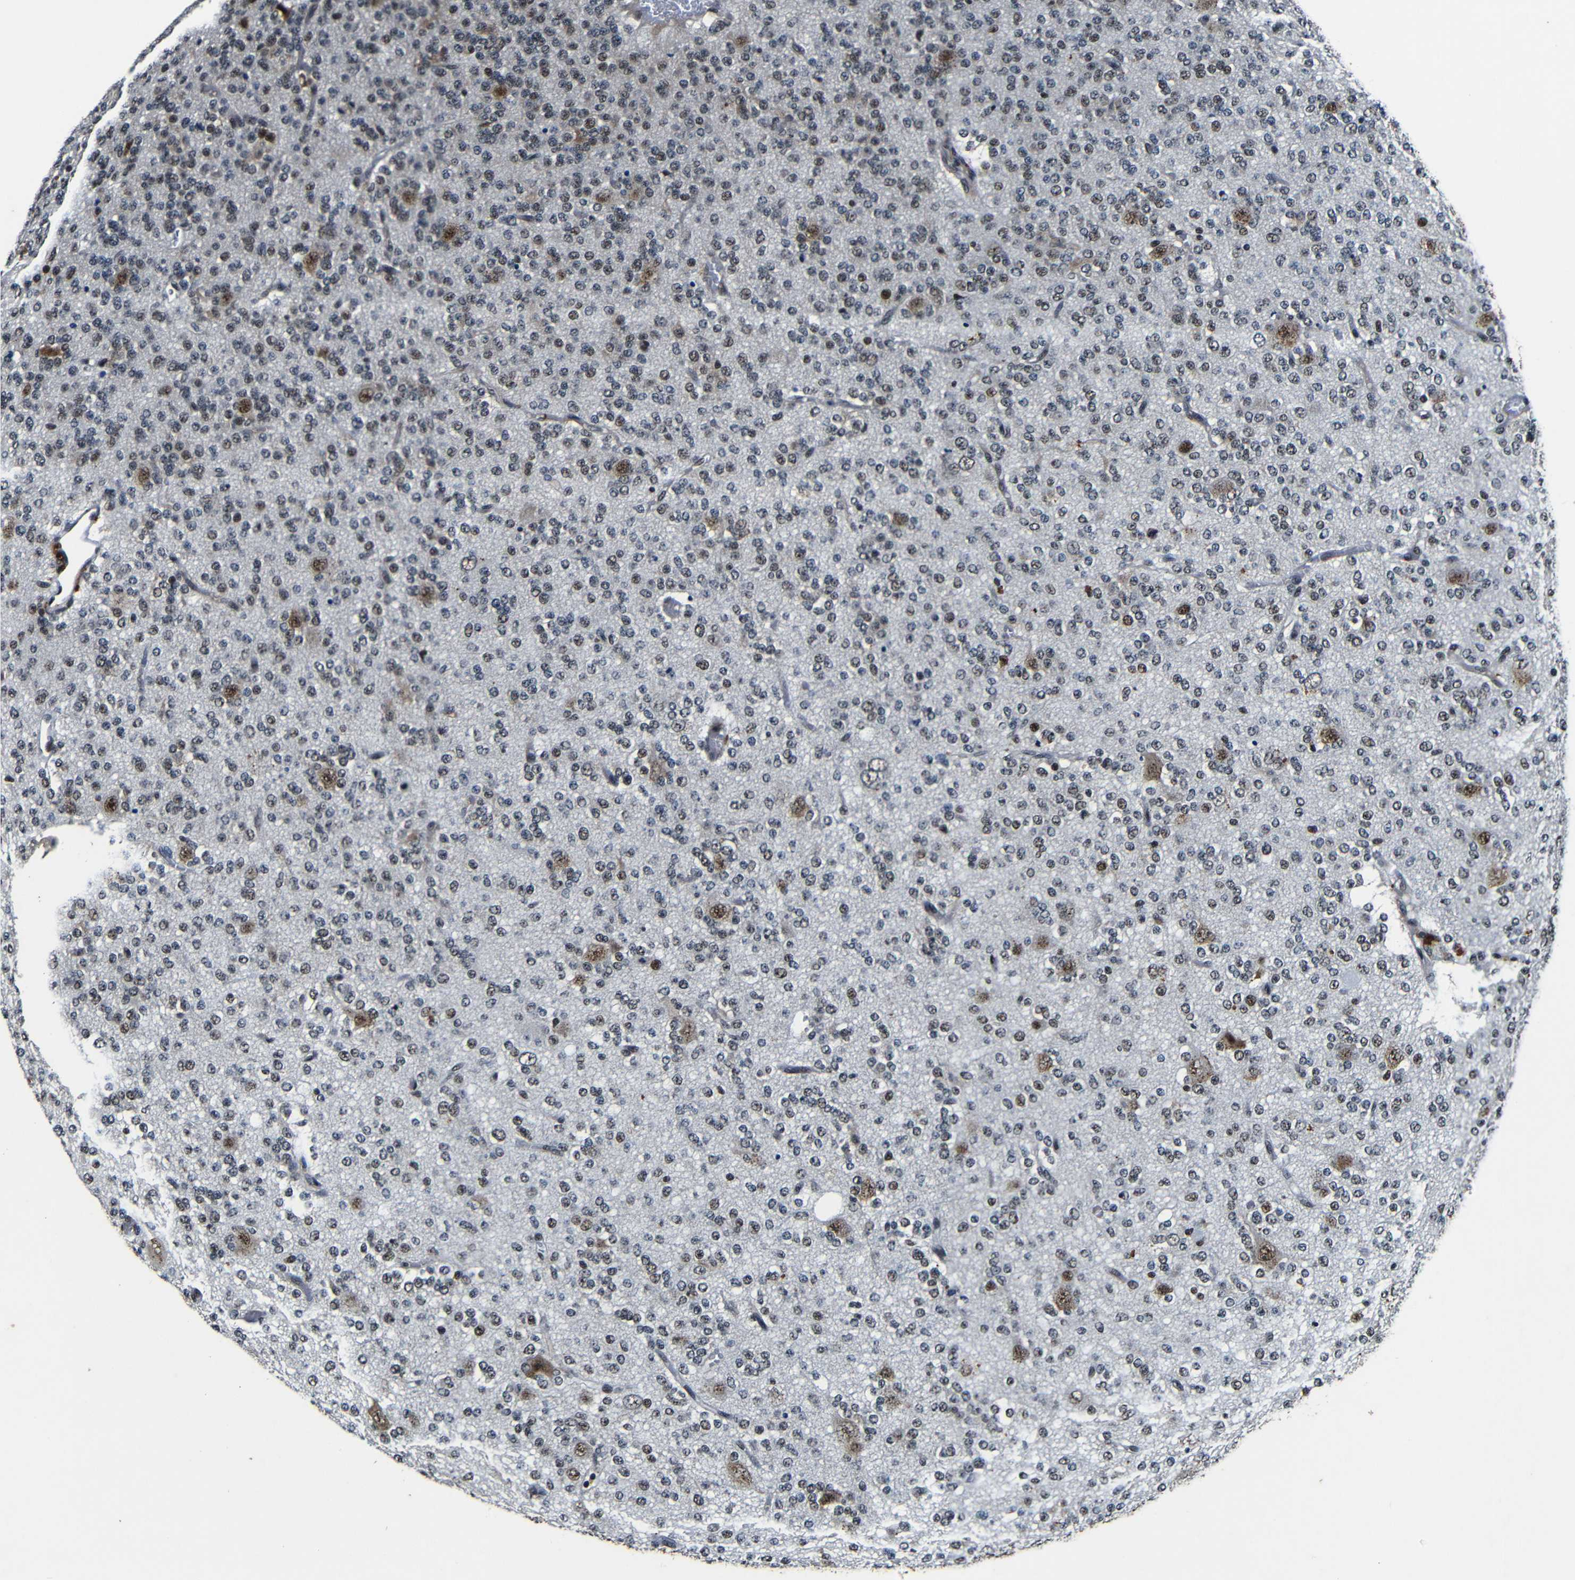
{"staining": {"intensity": "moderate", "quantity": "<25%", "location": "cytoplasmic/membranous,nuclear"}, "tissue": "glioma", "cell_type": "Tumor cells", "image_type": "cancer", "snomed": [{"axis": "morphology", "description": "Glioma, malignant, Low grade"}, {"axis": "topography", "description": "Brain"}], "caption": "Moderate cytoplasmic/membranous and nuclear staining is appreciated in approximately <25% of tumor cells in malignant glioma (low-grade). Nuclei are stained in blue.", "gene": "FOXD4", "patient": {"sex": "male", "age": 38}}